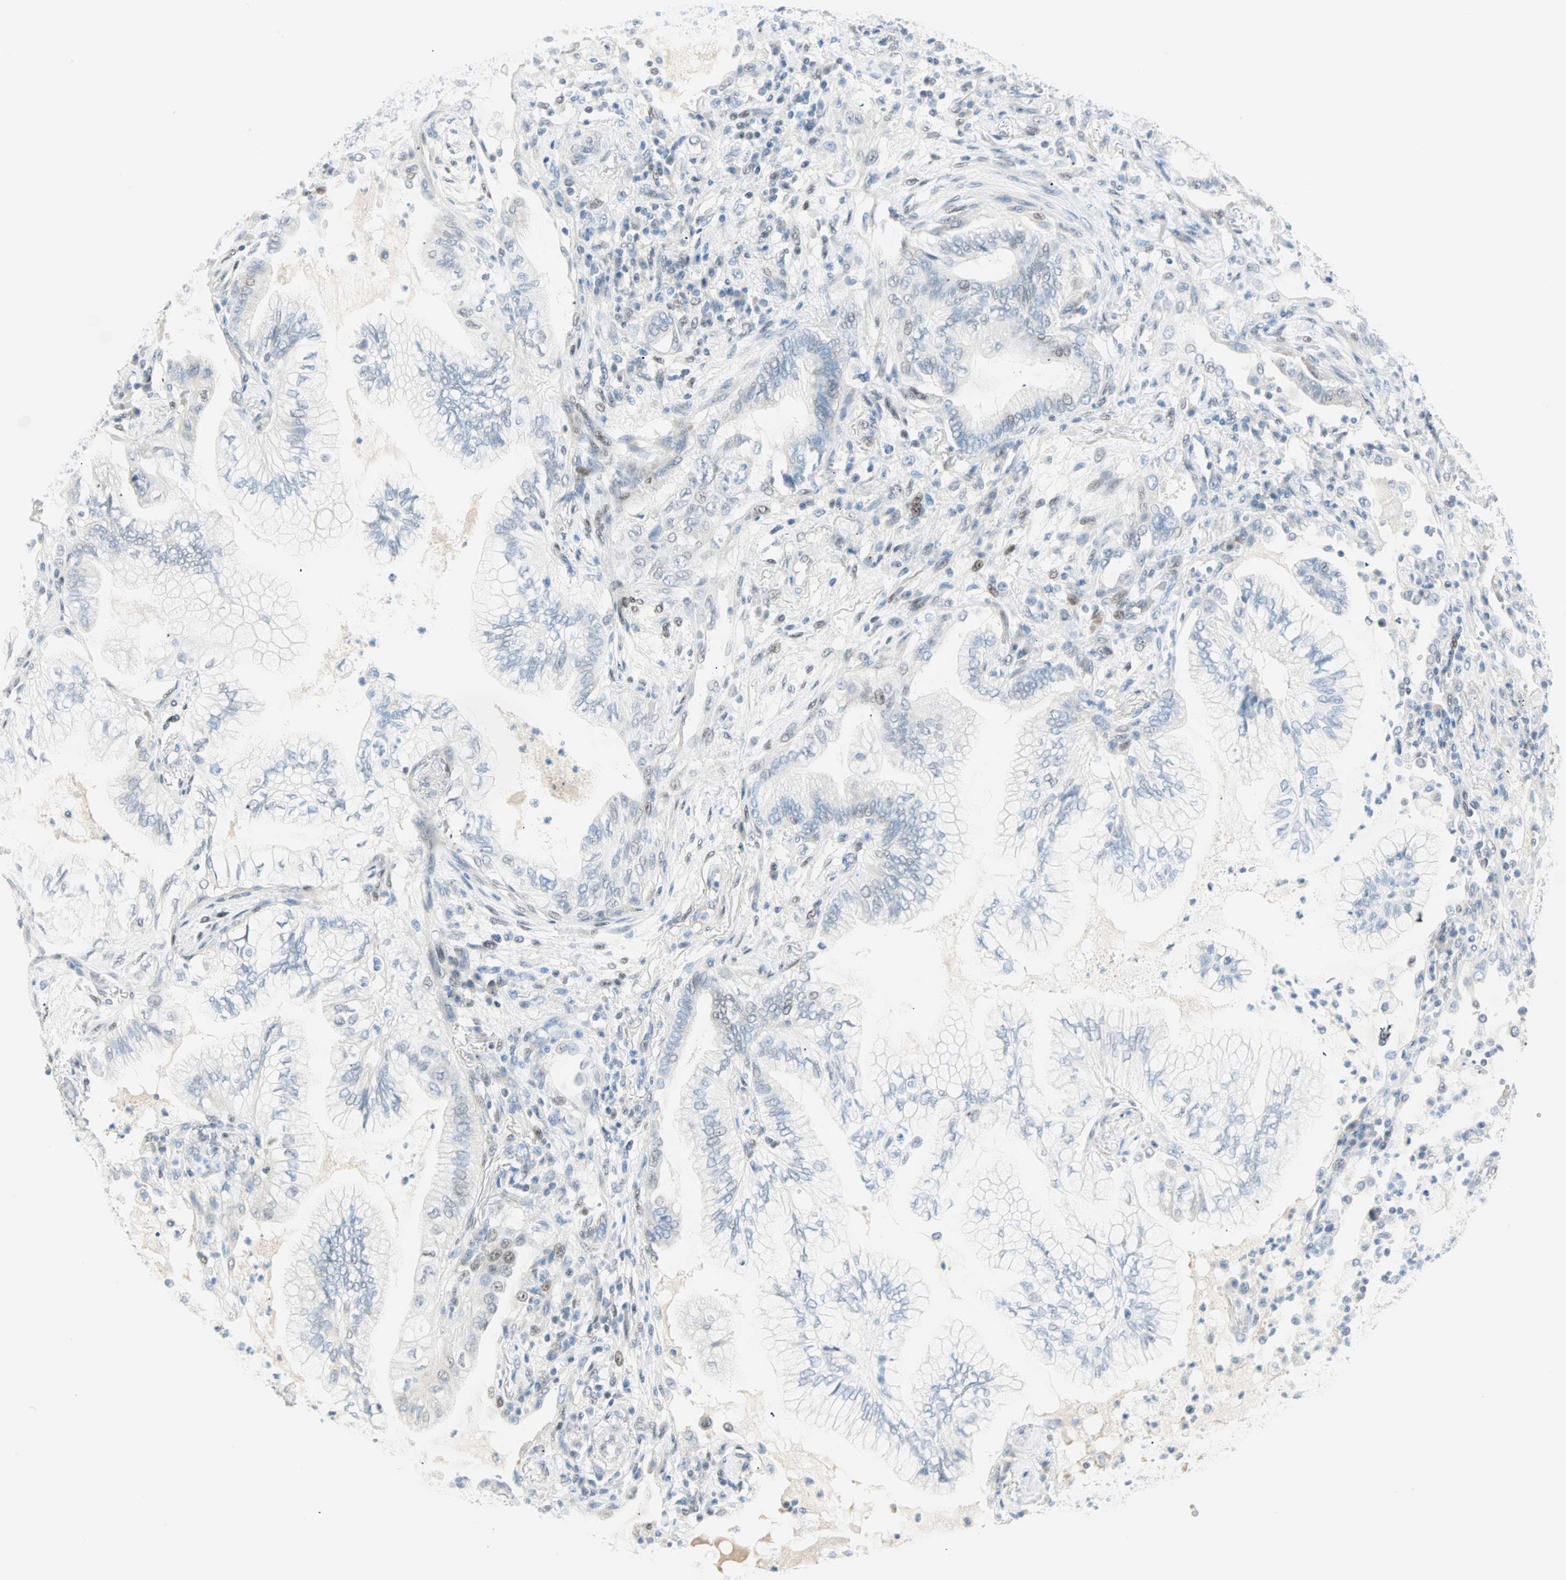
{"staining": {"intensity": "negative", "quantity": "none", "location": "none"}, "tissue": "lung cancer", "cell_type": "Tumor cells", "image_type": "cancer", "snomed": [{"axis": "morphology", "description": "Normal tissue, NOS"}, {"axis": "morphology", "description": "Adenocarcinoma, NOS"}, {"axis": "topography", "description": "Bronchus"}, {"axis": "topography", "description": "Lung"}], "caption": "IHC histopathology image of lung adenocarcinoma stained for a protein (brown), which demonstrates no expression in tumor cells.", "gene": "PKNOX1", "patient": {"sex": "female", "age": 70}}